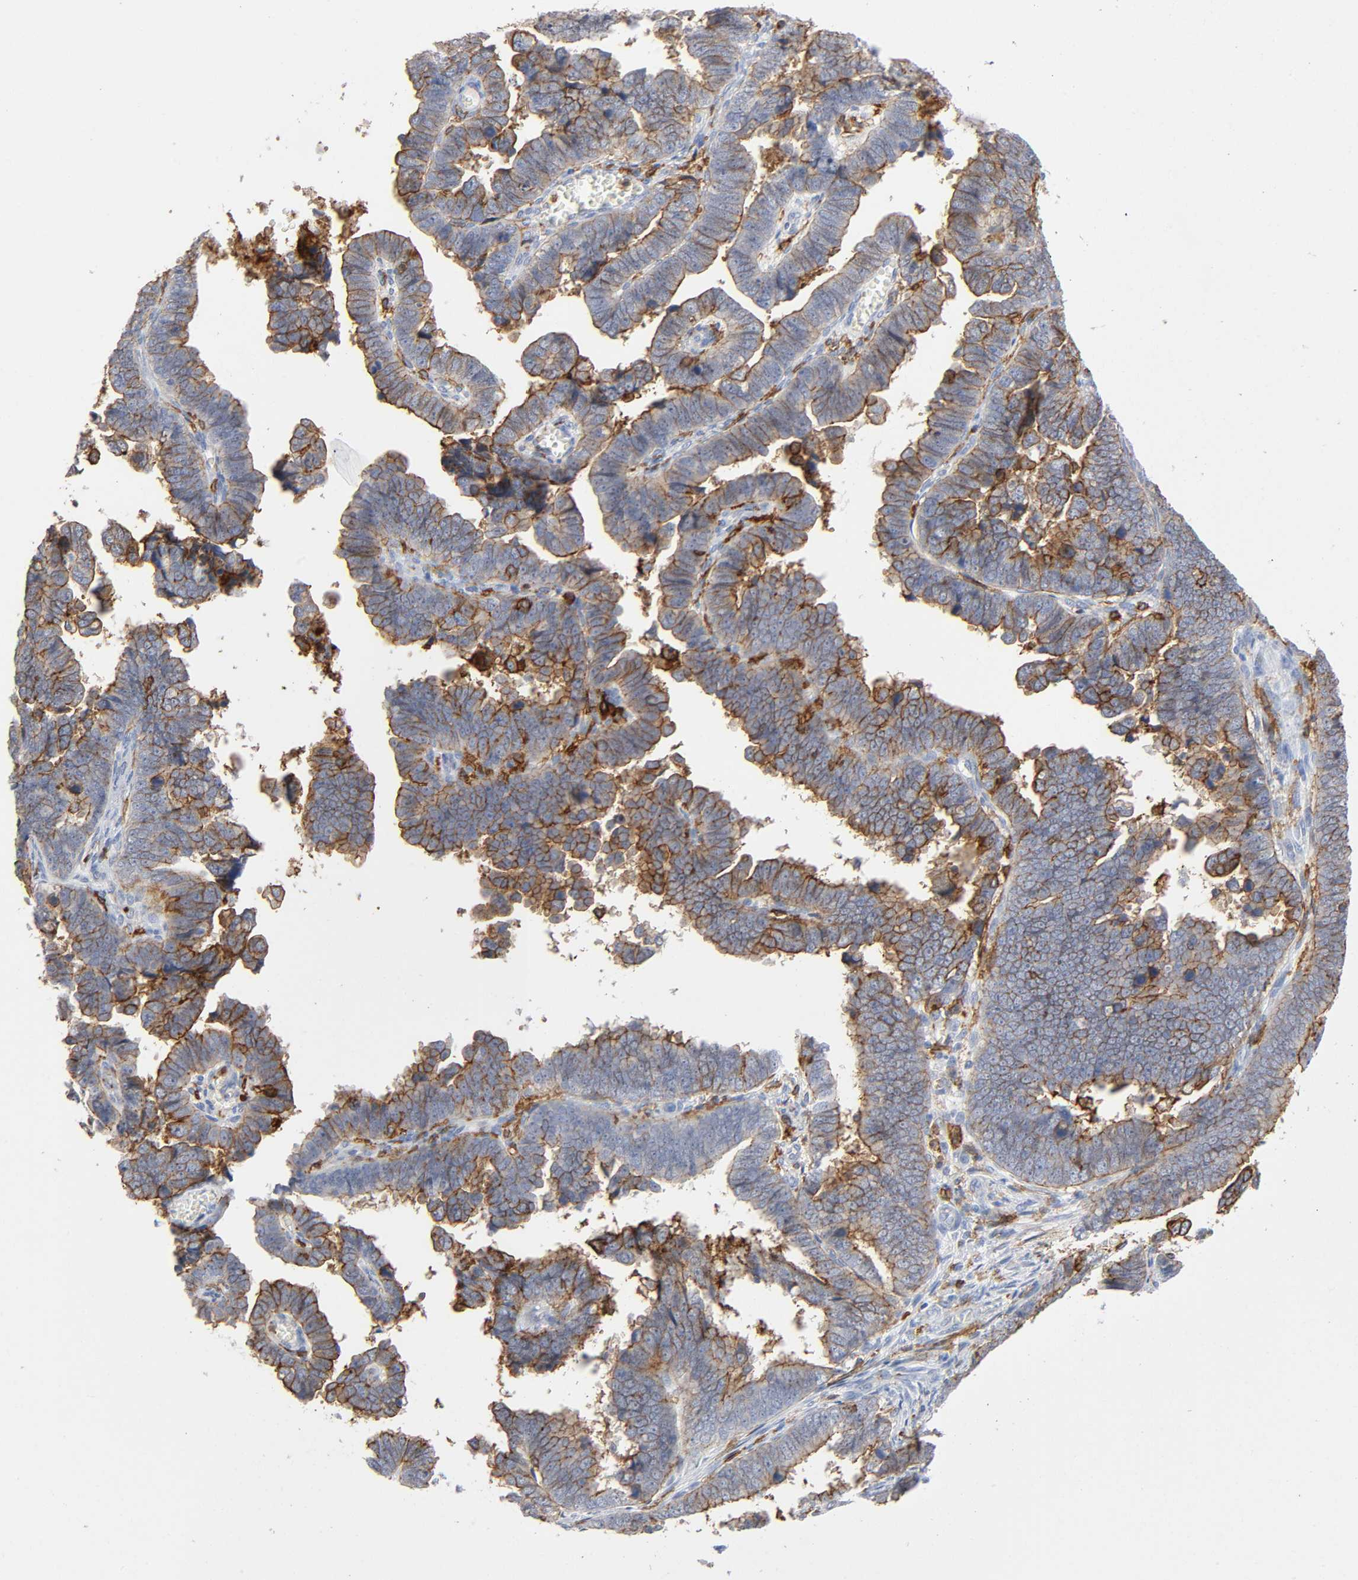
{"staining": {"intensity": "moderate", "quantity": "<25%", "location": "cytoplasmic/membranous"}, "tissue": "endometrial cancer", "cell_type": "Tumor cells", "image_type": "cancer", "snomed": [{"axis": "morphology", "description": "Adenocarcinoma, NOS"}, {"axis": "topography", "description": "Endometrium"}], "caption": "This is an image of immunohistochemistry (IHC) staining of endometrial cancer (adenocarcinoma), which shows moderate expression in the cytoplasmic/membranous of tumor cells.", "gene": "LYN", "patient": {"sex": "female", "age": 75}}